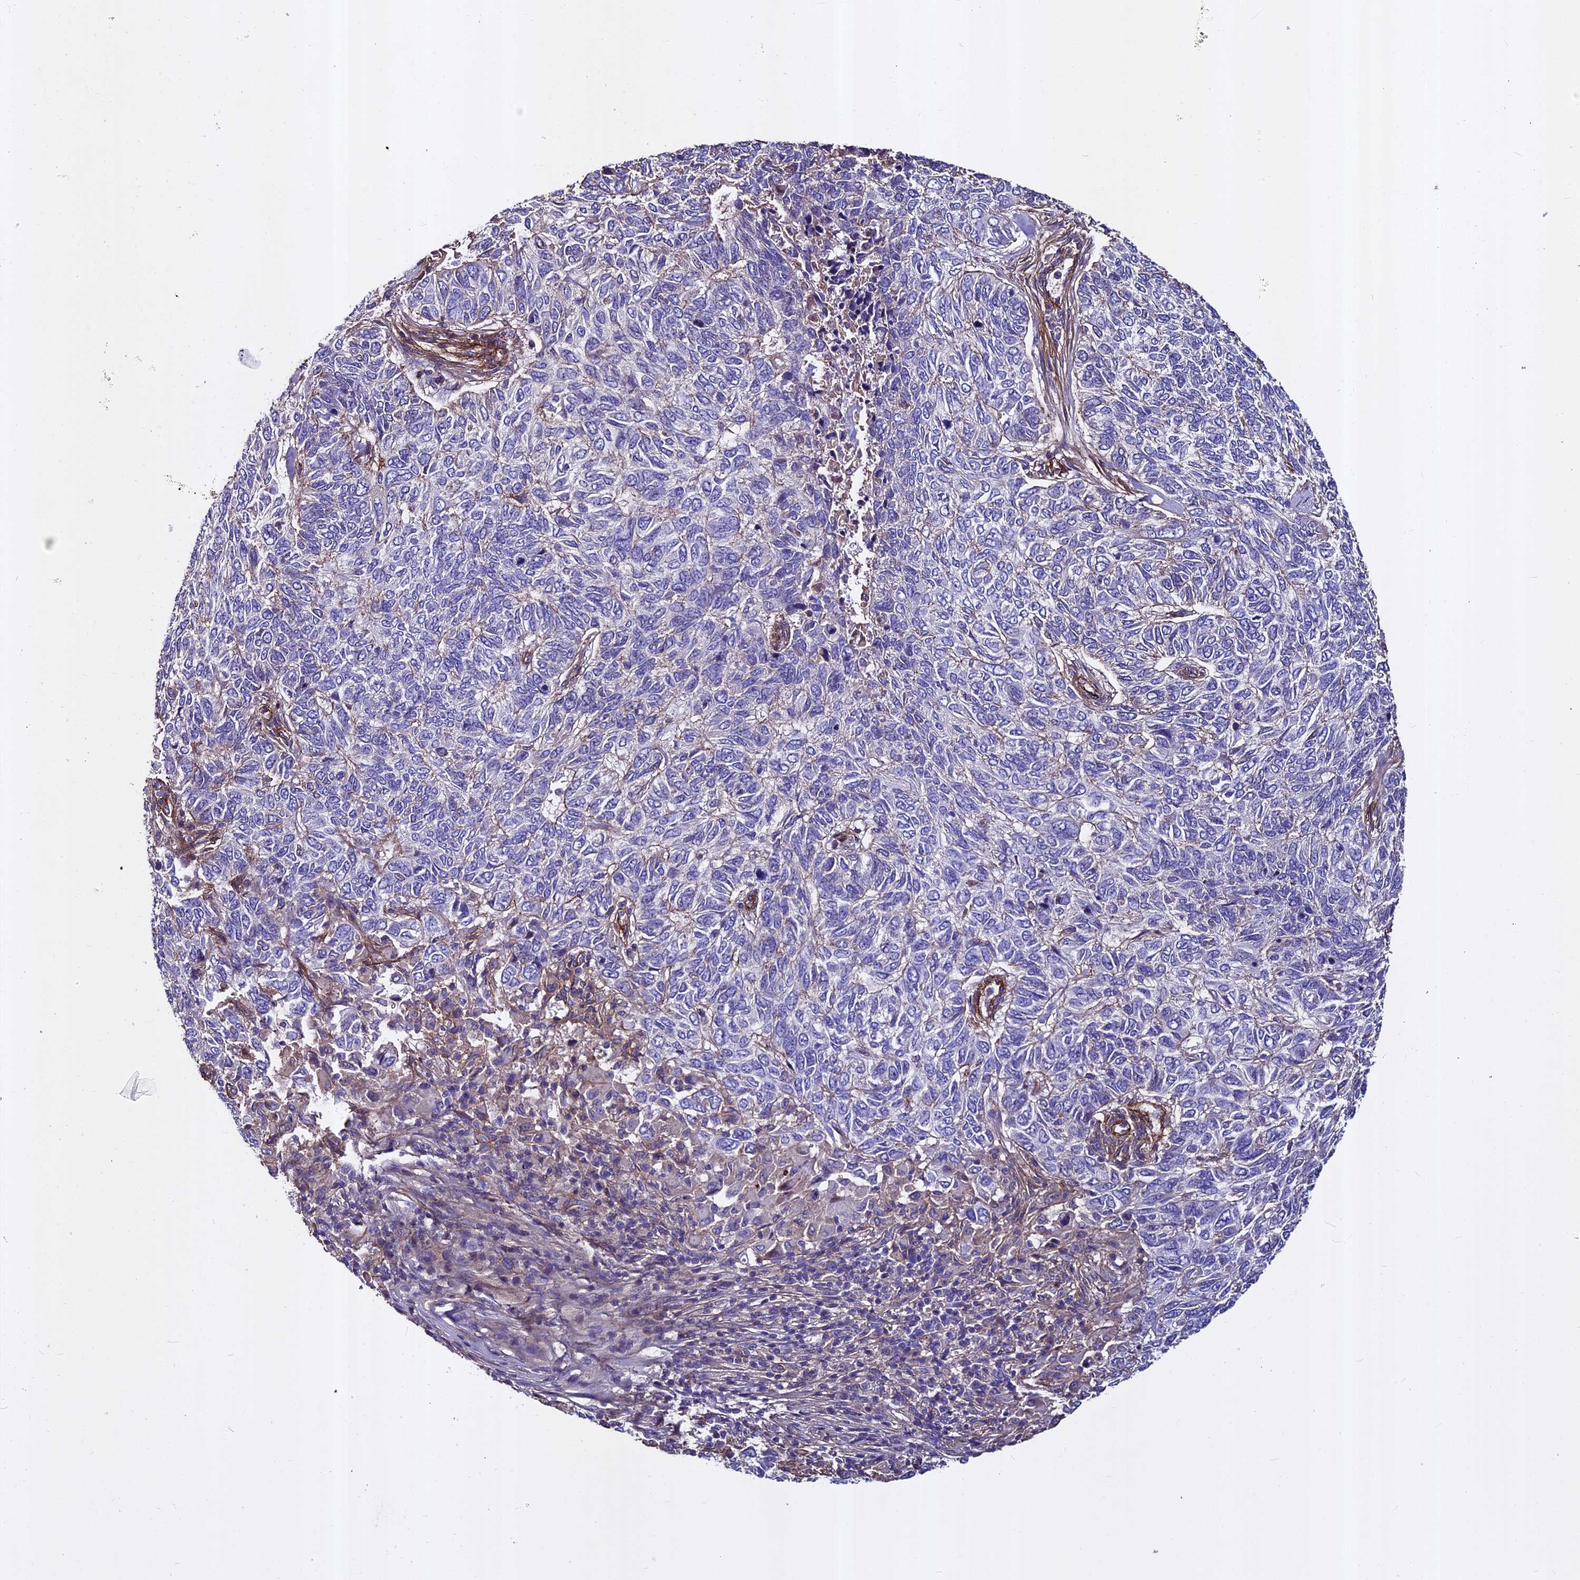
{"staining": {"intensity": "negative", "quantity": "none", "location": "none"}, "tissue": "skin cancer", "cell_type": "Tumor cells", "image_type": "cancer", "snomed": [{"axis": "morphology", "description": "Basal cell carcinoma"}, {"axis": "topography", "description": "Skin"}], "caption": "High magnification brightfield microscopy of skin basal cell carcinoma stained with DAB (3,3'-diaminobenzidine) (brown) and counterstained with hematoxylin (blue): tumor cells show no significant positivity. (DAB (3,3'-diaminobenzidine) IHC with hematoxylin counter stain).", "gene": "EVA1B", "patient": {"sex": "female", "age": 65}}